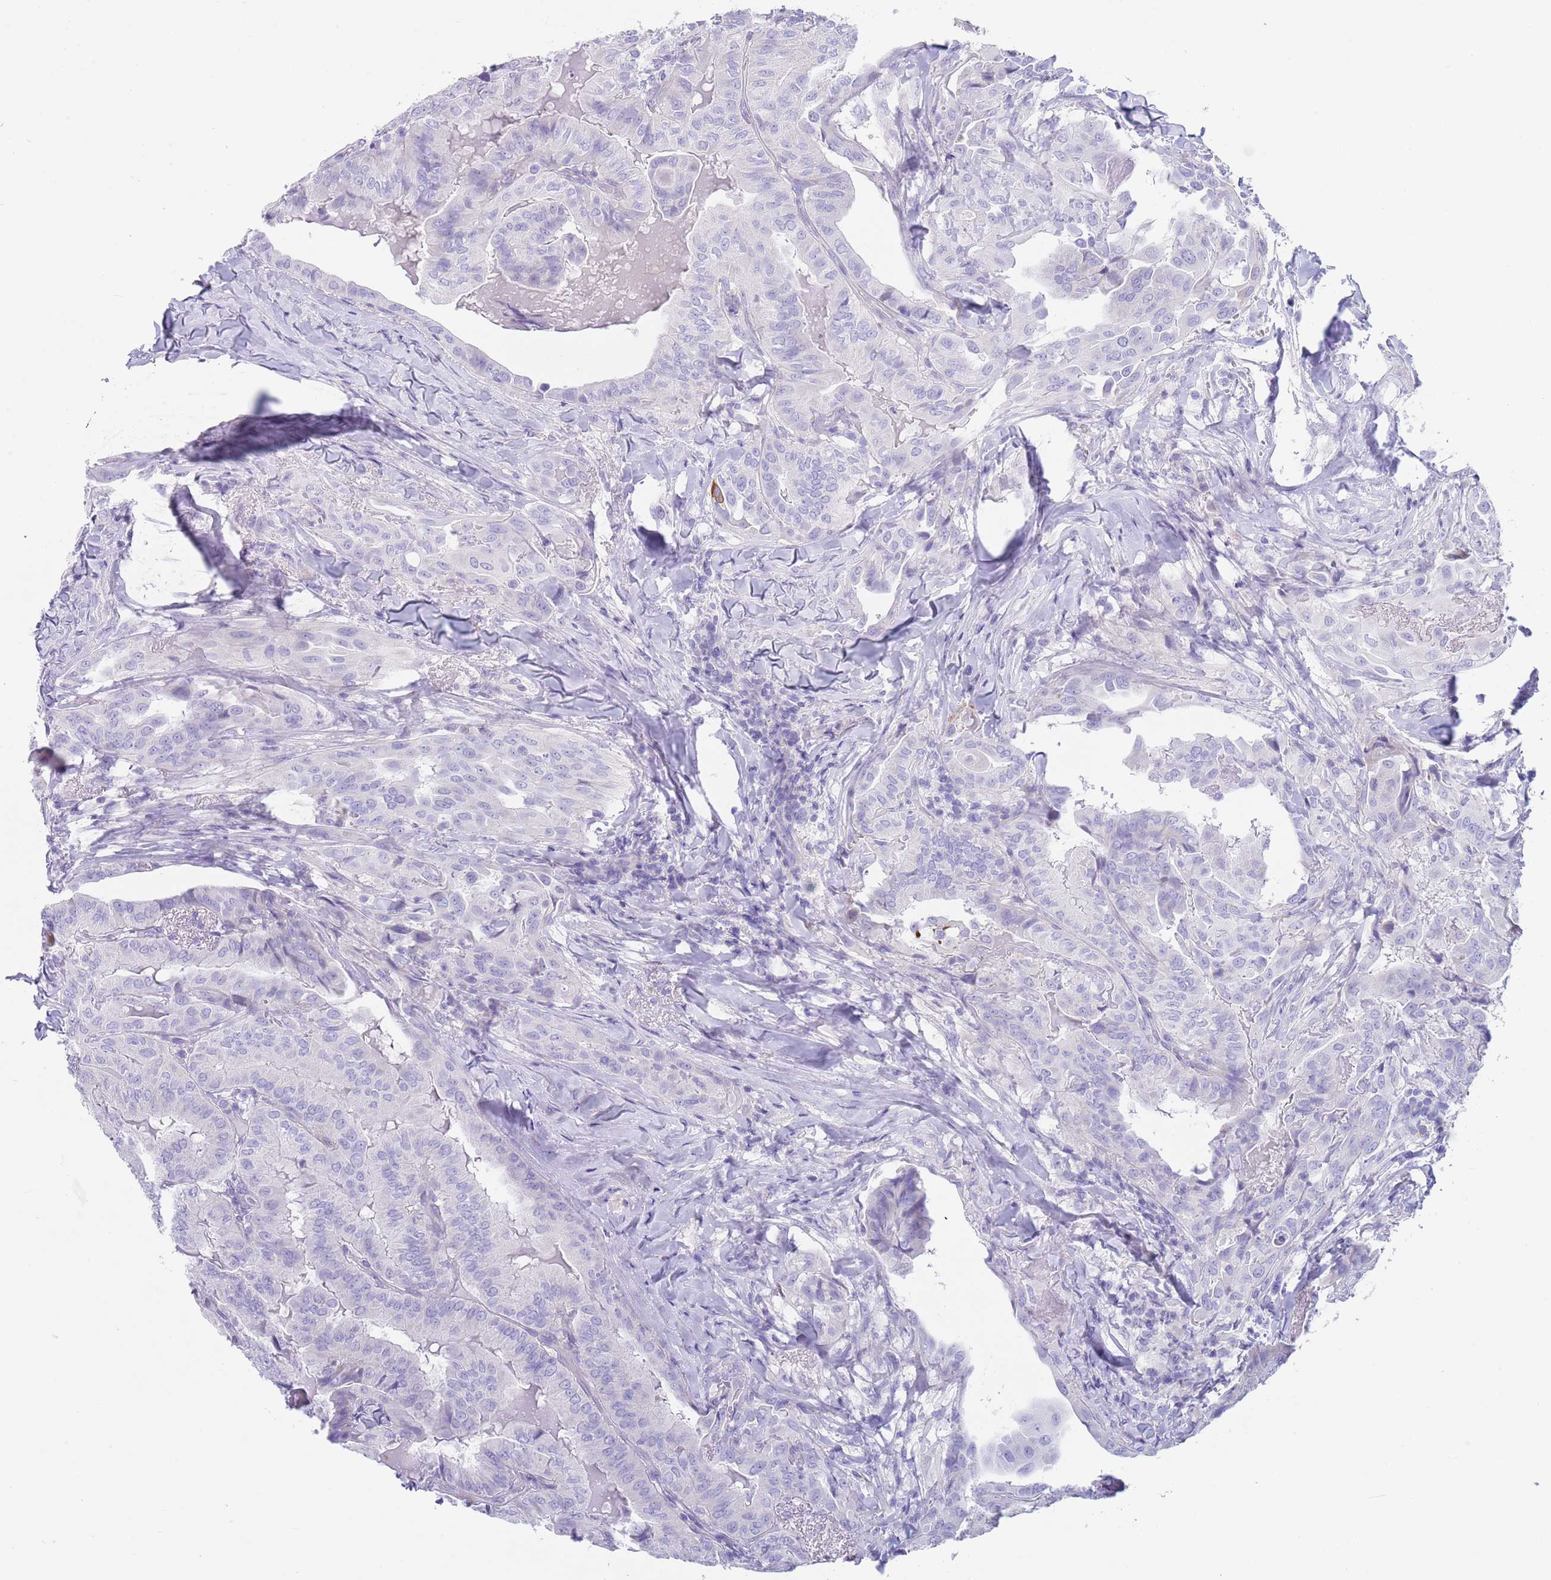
{"staining": {"intensity": "negative", "quantity": "none", "location": "none"}, "tissue": "thyroid cancer", "cell_type": "Tumor cells", "image_type": "cancer", "snomed": [{"axis": "morphology", "description": "Papillary adenocarcinoma, NOS"}, {"axis": "topography", "description": "Thyroid gland"}], "caption": "The image exhibits no staining of tumor cells in thyroid cancer (papillary adenocarcinoma).", "gene": "CPXM2", "patient": {"sex": "female", "age": 68}}